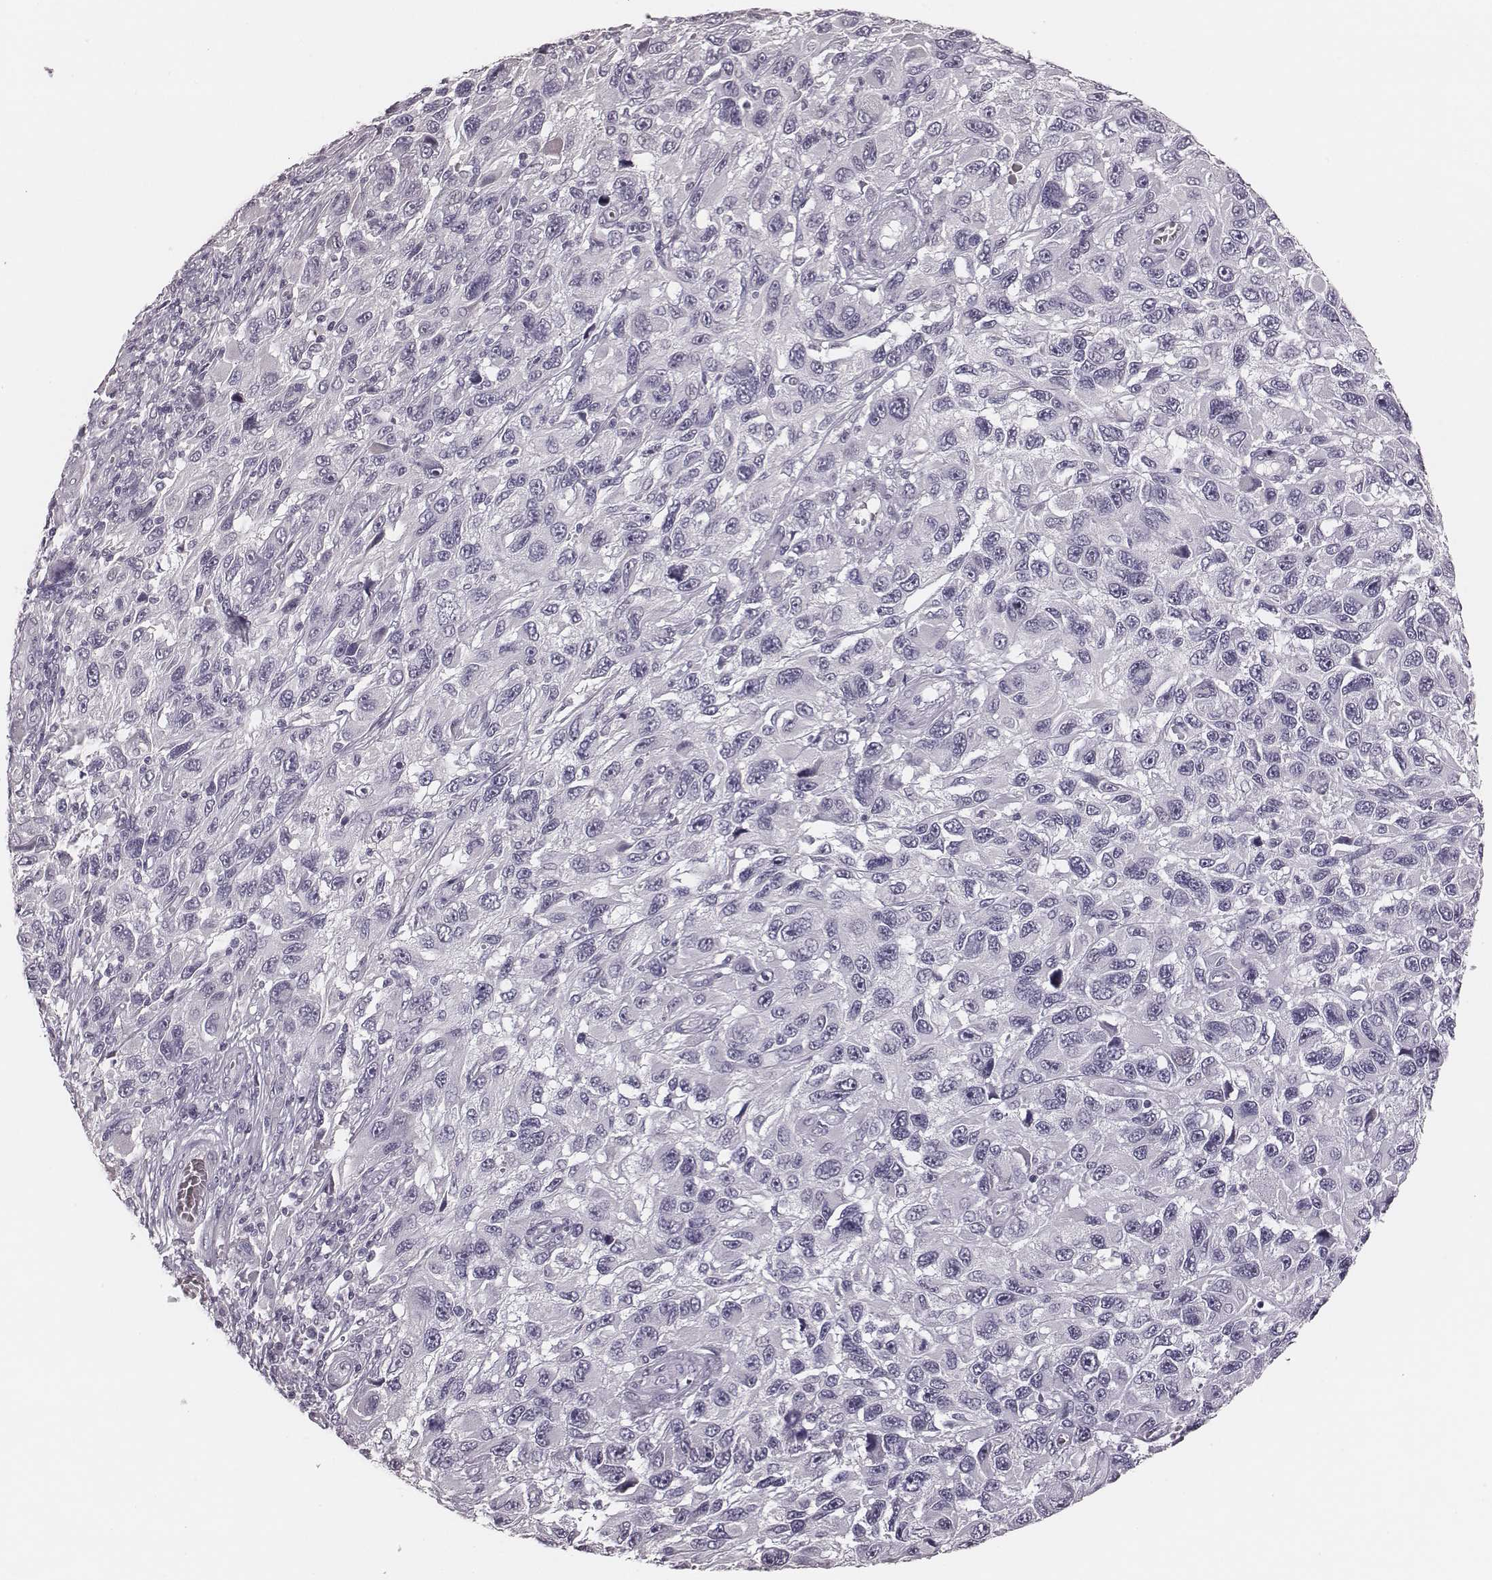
{"staining": {"intensity": "negative", "quantity": "none", "location": "none"}, "tissue": "melanoma", "cell_type": "Tumor cells", "image_type": "cancer", "snomed": [{"axis": "morphology", "description": "Malignant melanoma, NOS"}, {"axis": "topography", "description": "Skin"}], "caption": "DAB immunohistochemical staining of melanoma demonstrates no significant expression in tumor cells.", "gene": "CSHL1", "patient": {"sex": "male", "age": 53}}